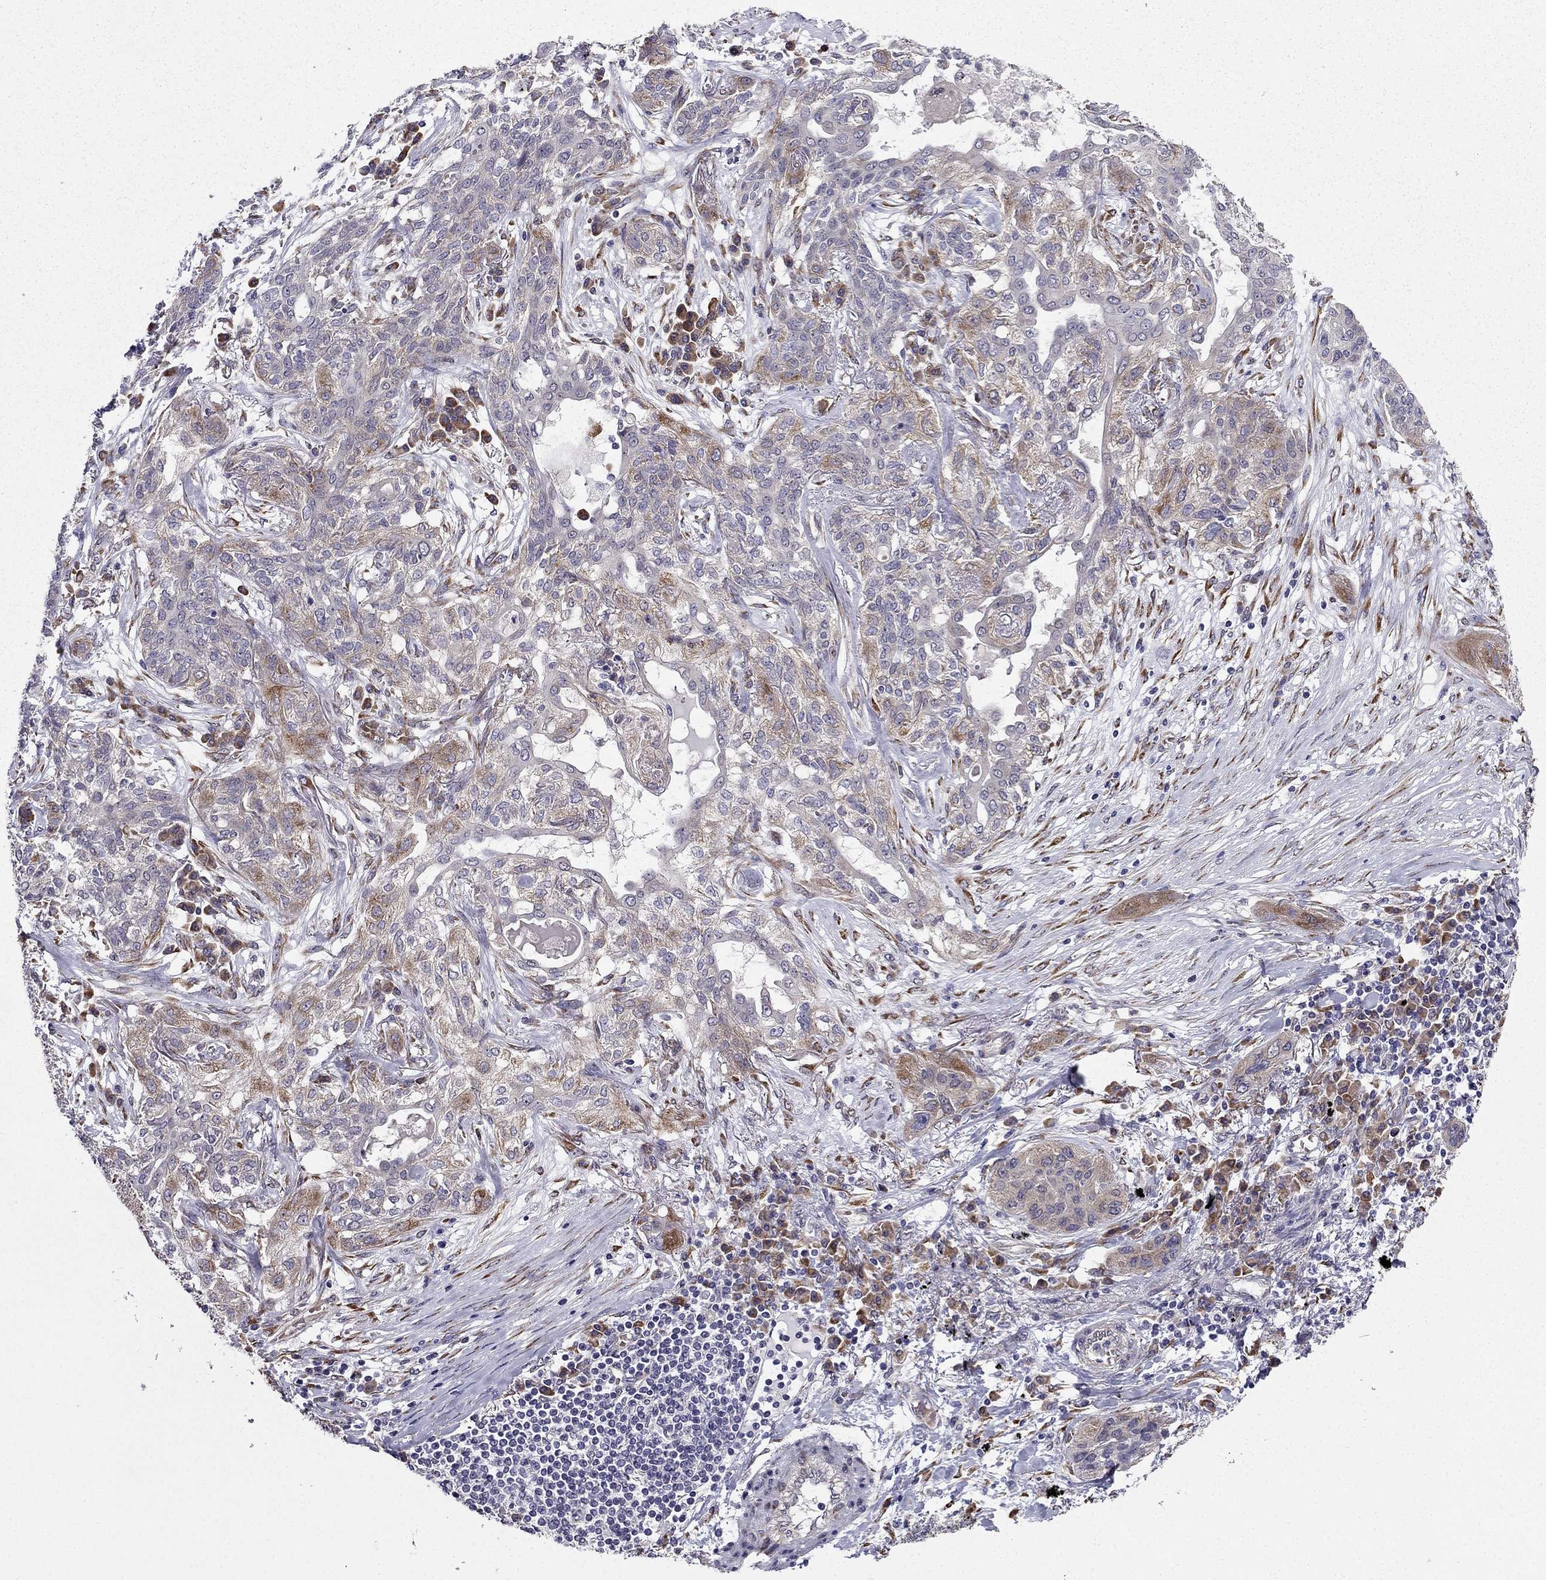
{"staining": {"intensity": "moderate", "quantity": "<25%", "location": "cytoplasmic/membranous"}, "tissue": "lung cancer", "cell_type": "Tumor cells", "image_type": "cancer", "snomed": [{"axis": "morphology", "description": "Squamous cell carcinoma, NOS"}, {"axis": "topography", "description": "Lung"}], "caption": "An immunohistochemistry histopathology image of neoplastic tissue is shown. Protein staining in brown highlights moderate cytoplasmic/membranous positivity in lung cancer within tumor cells.", "gene": "ARHGEF28", "patient": {"sex": "female", "age": 70}}